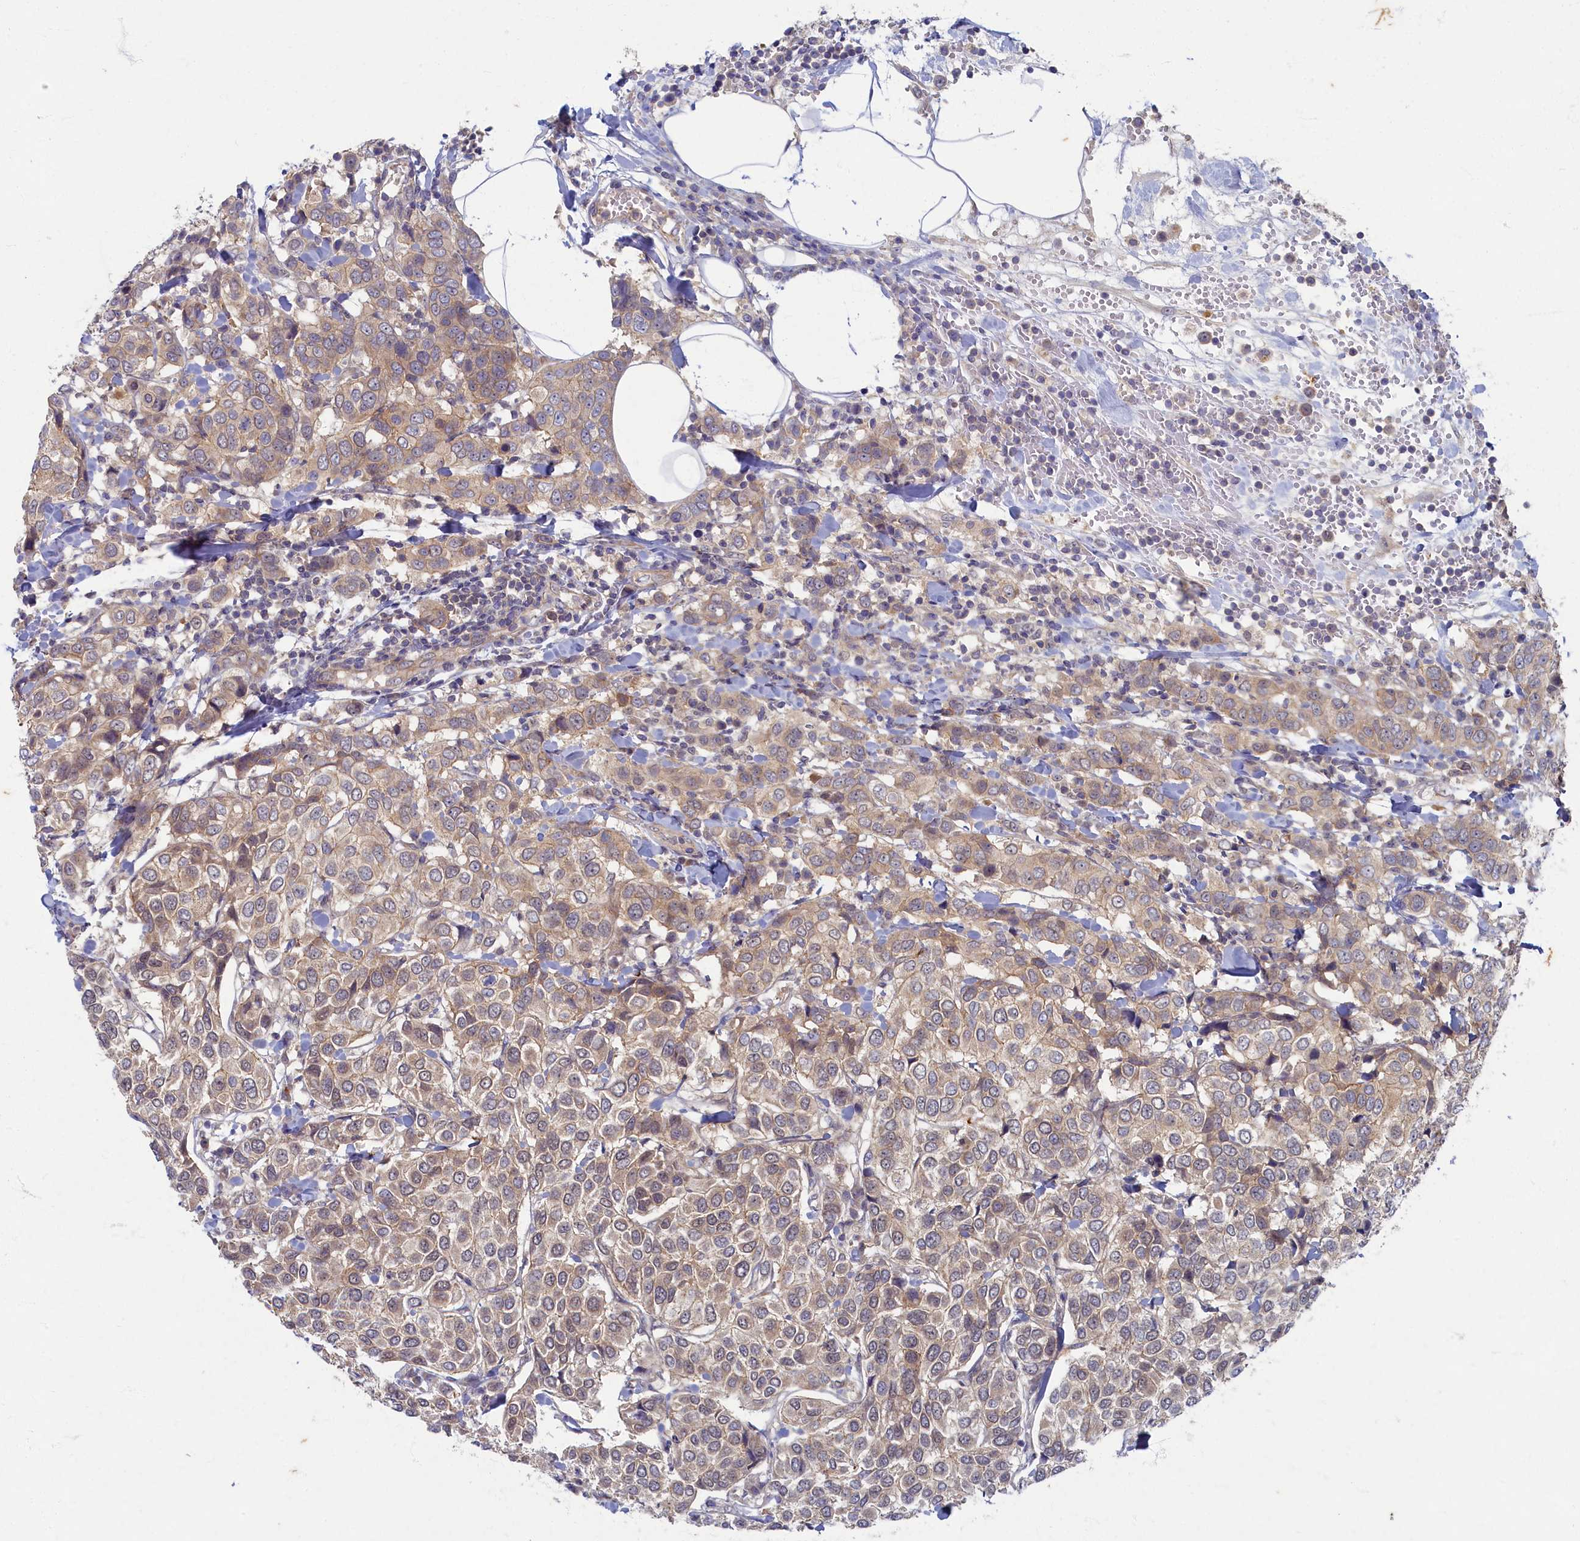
{"staining": {"intensity": "weak", "quantity": "<25%", "location": "cytoplasmic/membranous"}, "tissue": "breast cancer", "cell_type": "Tumor cells", "image_type": "cancer", "snomed": [{"axis": "morphology", "description": "Duct carcinoma"}, {"axis": "topography", "description": "Breast"}], "caption": "DAB (3,3'-diaminobenzidine) immunohistochemical staining of human breast cancer shows no significant expression in tumor cells.", "gene": "WDR59", "patient": {"sex": "female", "age": 55}}